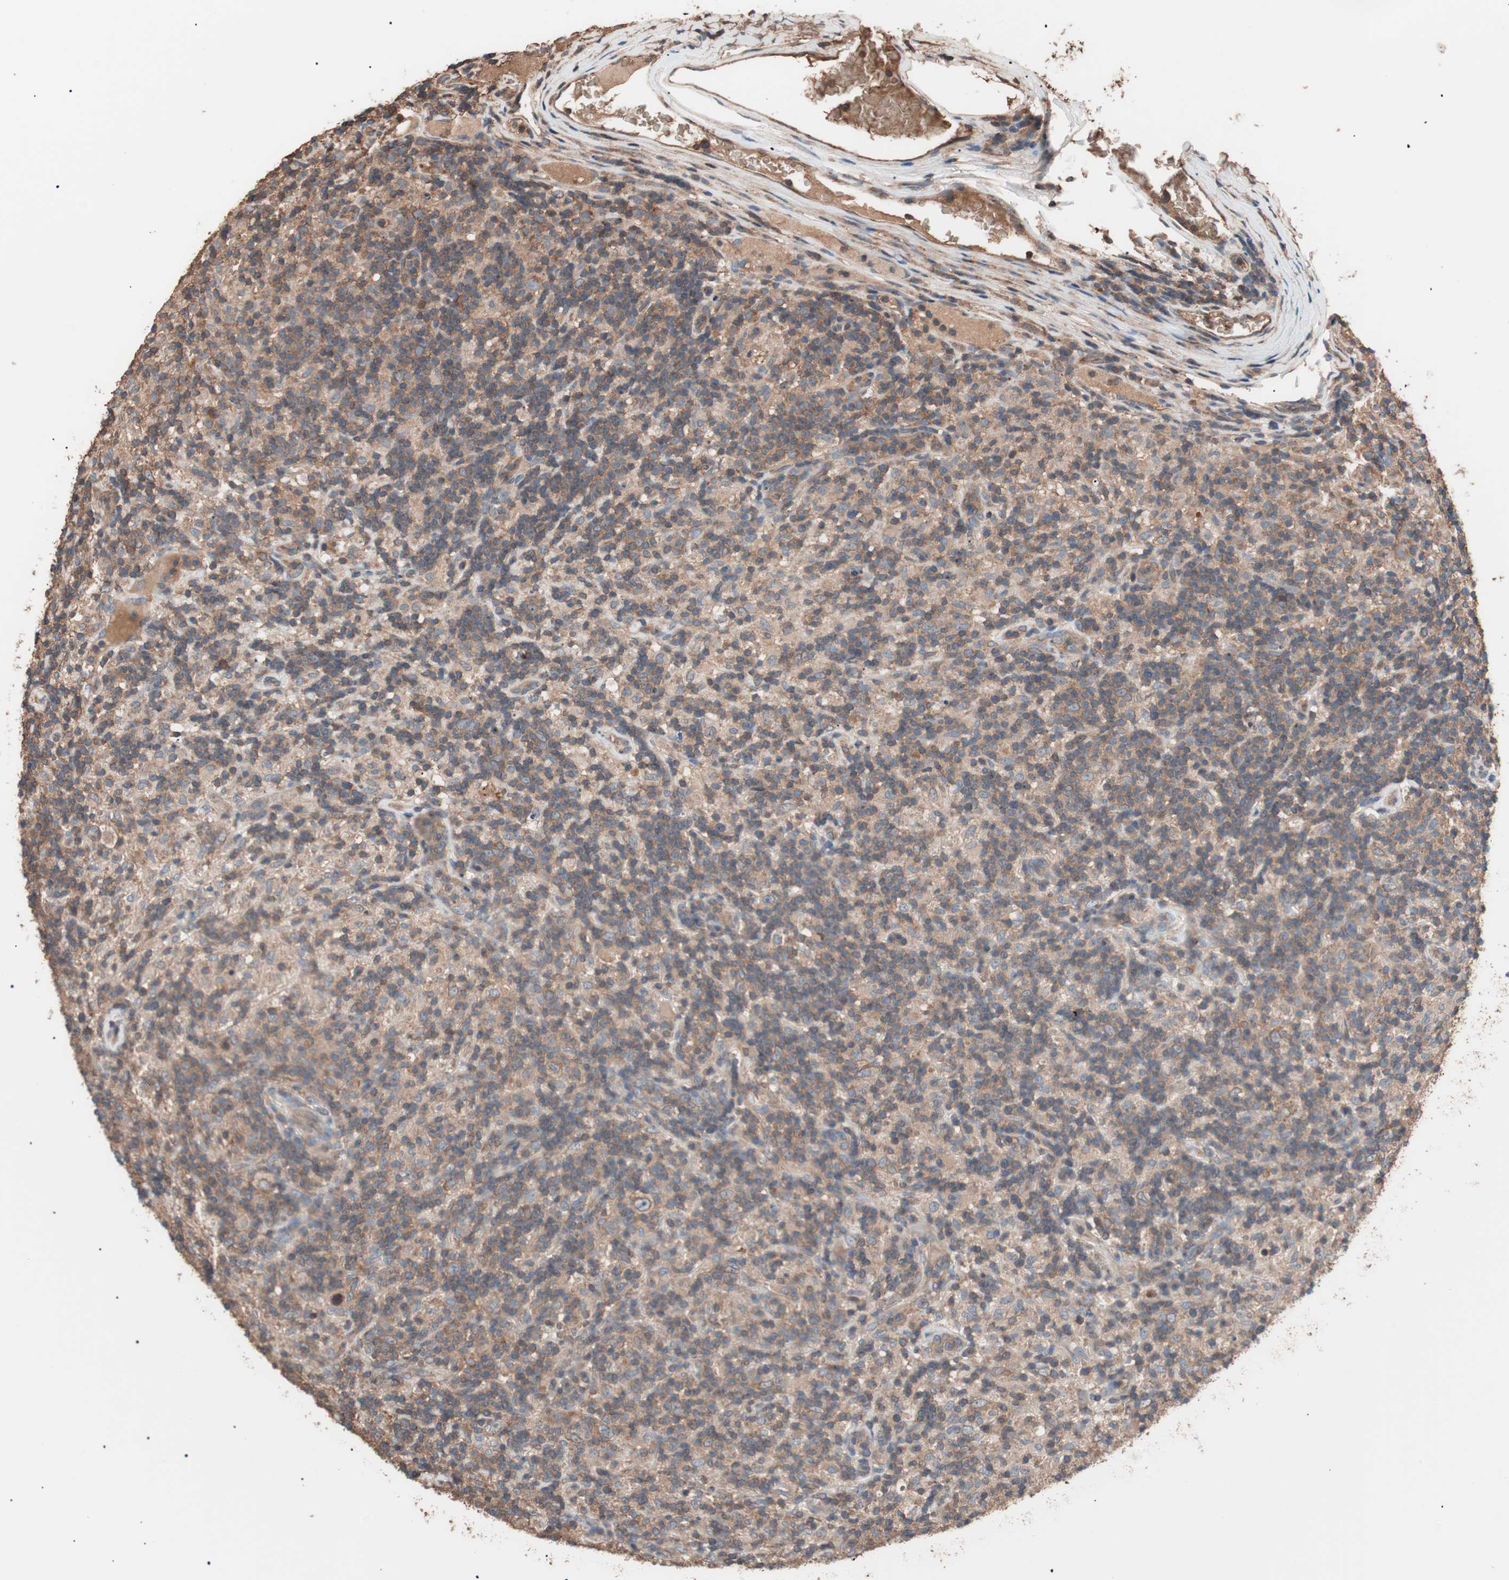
{"staining": {"intensity": "moderate", "quantity": ">75%", "location": "cytoplasmic/membranous"}, "tissue": "lymphoma", "cell_type": "Tumor cells", "image_type": "cancer", "snomed": [{"axis": "morphology", "description": "Hodgkin's disease, NOS"}, {"axis": "topography", "description": "Lymph node"}], "caption": "The micrograph shows staining of lymphoma, revealing moderate cytoplasmic/membranous protein positivity (brown color) within tumor cells.", "gene": "GLYCTK", "patient": {"sex": "male", "age": 70}}